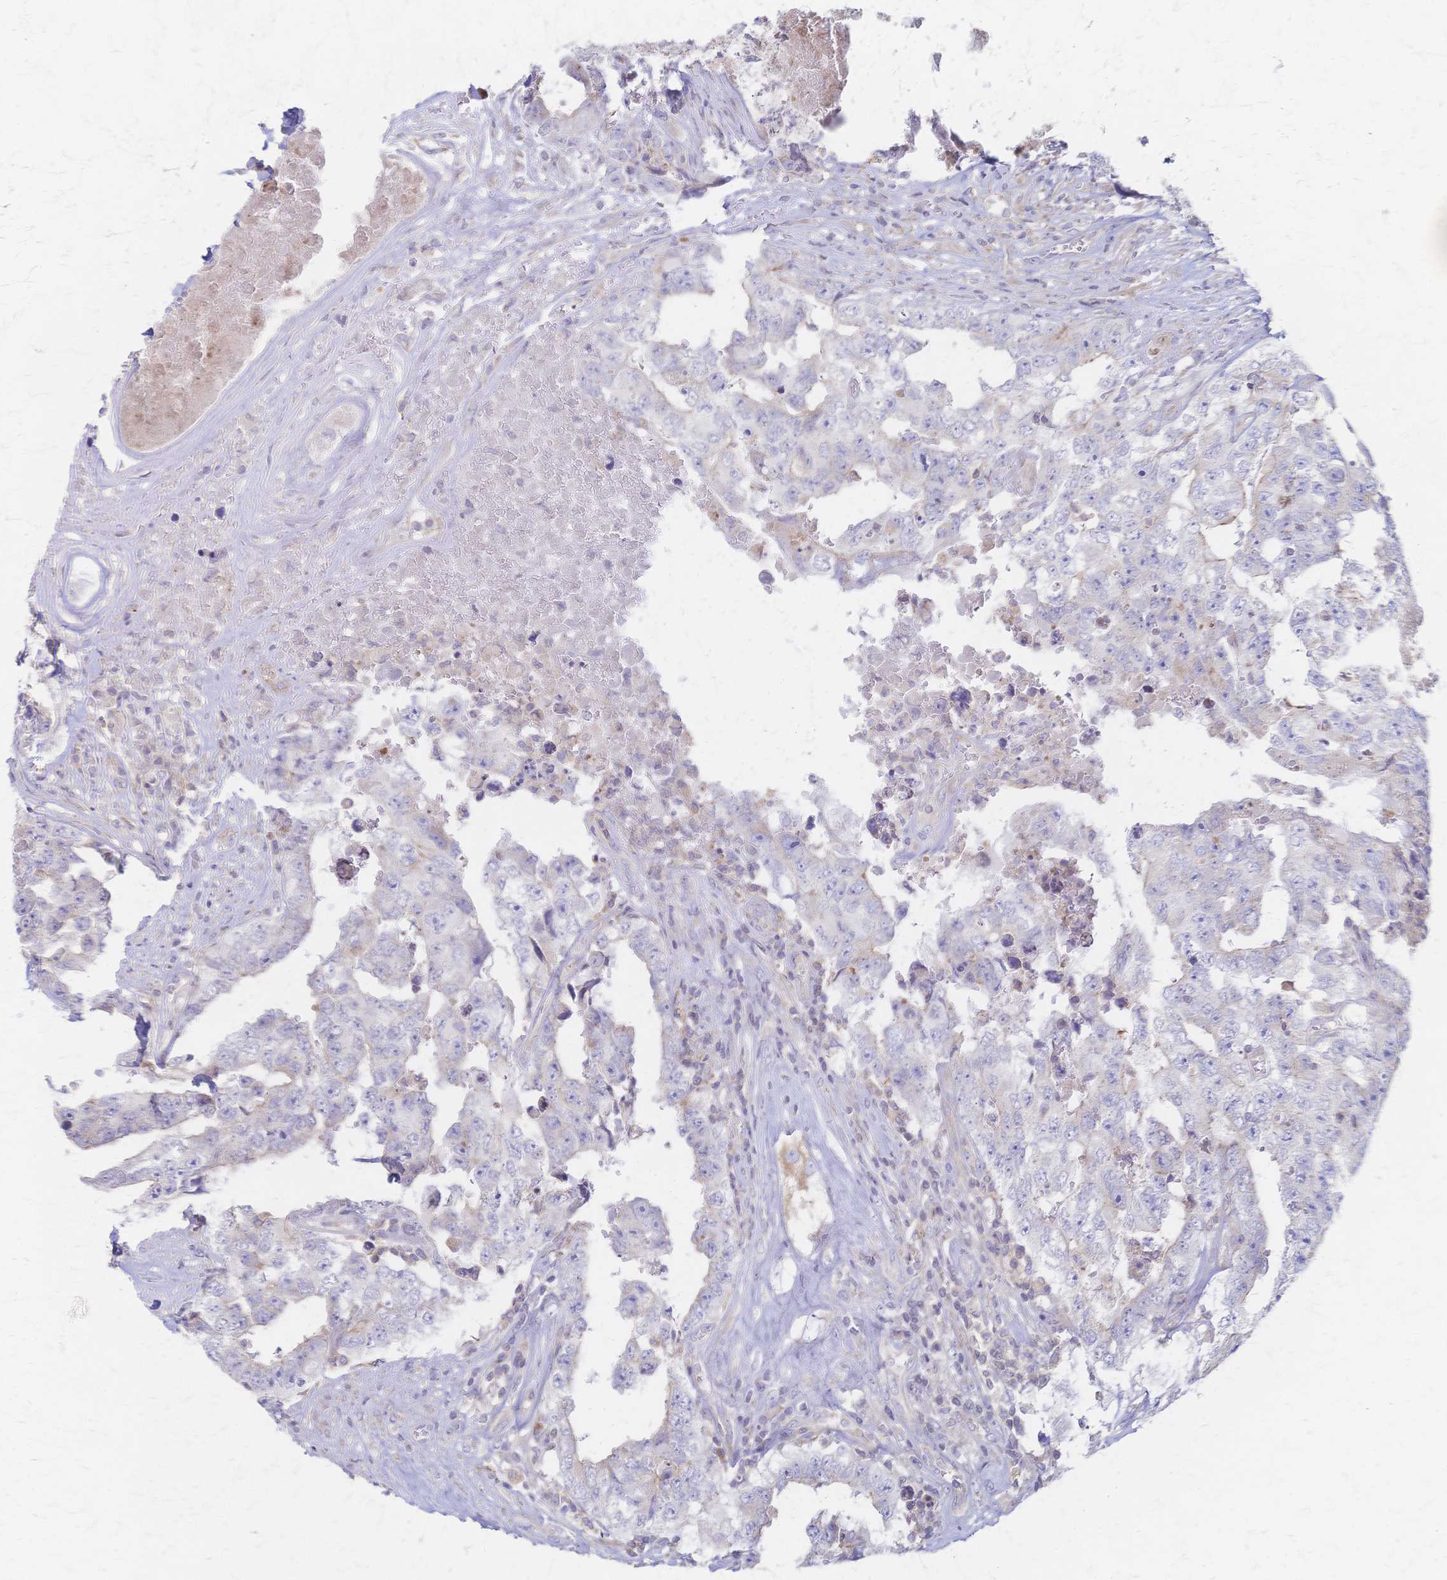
{"staining": {"intensity": "negative", "quantity": "none", "location": "none"}, "tissue": "testis cancer", "cell_type": "Tumor cells", "image_type": "cancer", "snomed": [{"axis": "morphology", "description": "Normal tissue, NOS"}, {"axis": "morphology", "description": "Carcinoma, Embryonal, NOS"}, {"axis": "topography", "description": "Testis"}, {"axis": "topography", "description": "Epididymis"}], "caption": "The photomicrograph reveals no staining of tumor cells in testis cancer (embryonal carcinoma).", "gene": "CYB5A", "patient": {"sex": "male", "age": 25}}